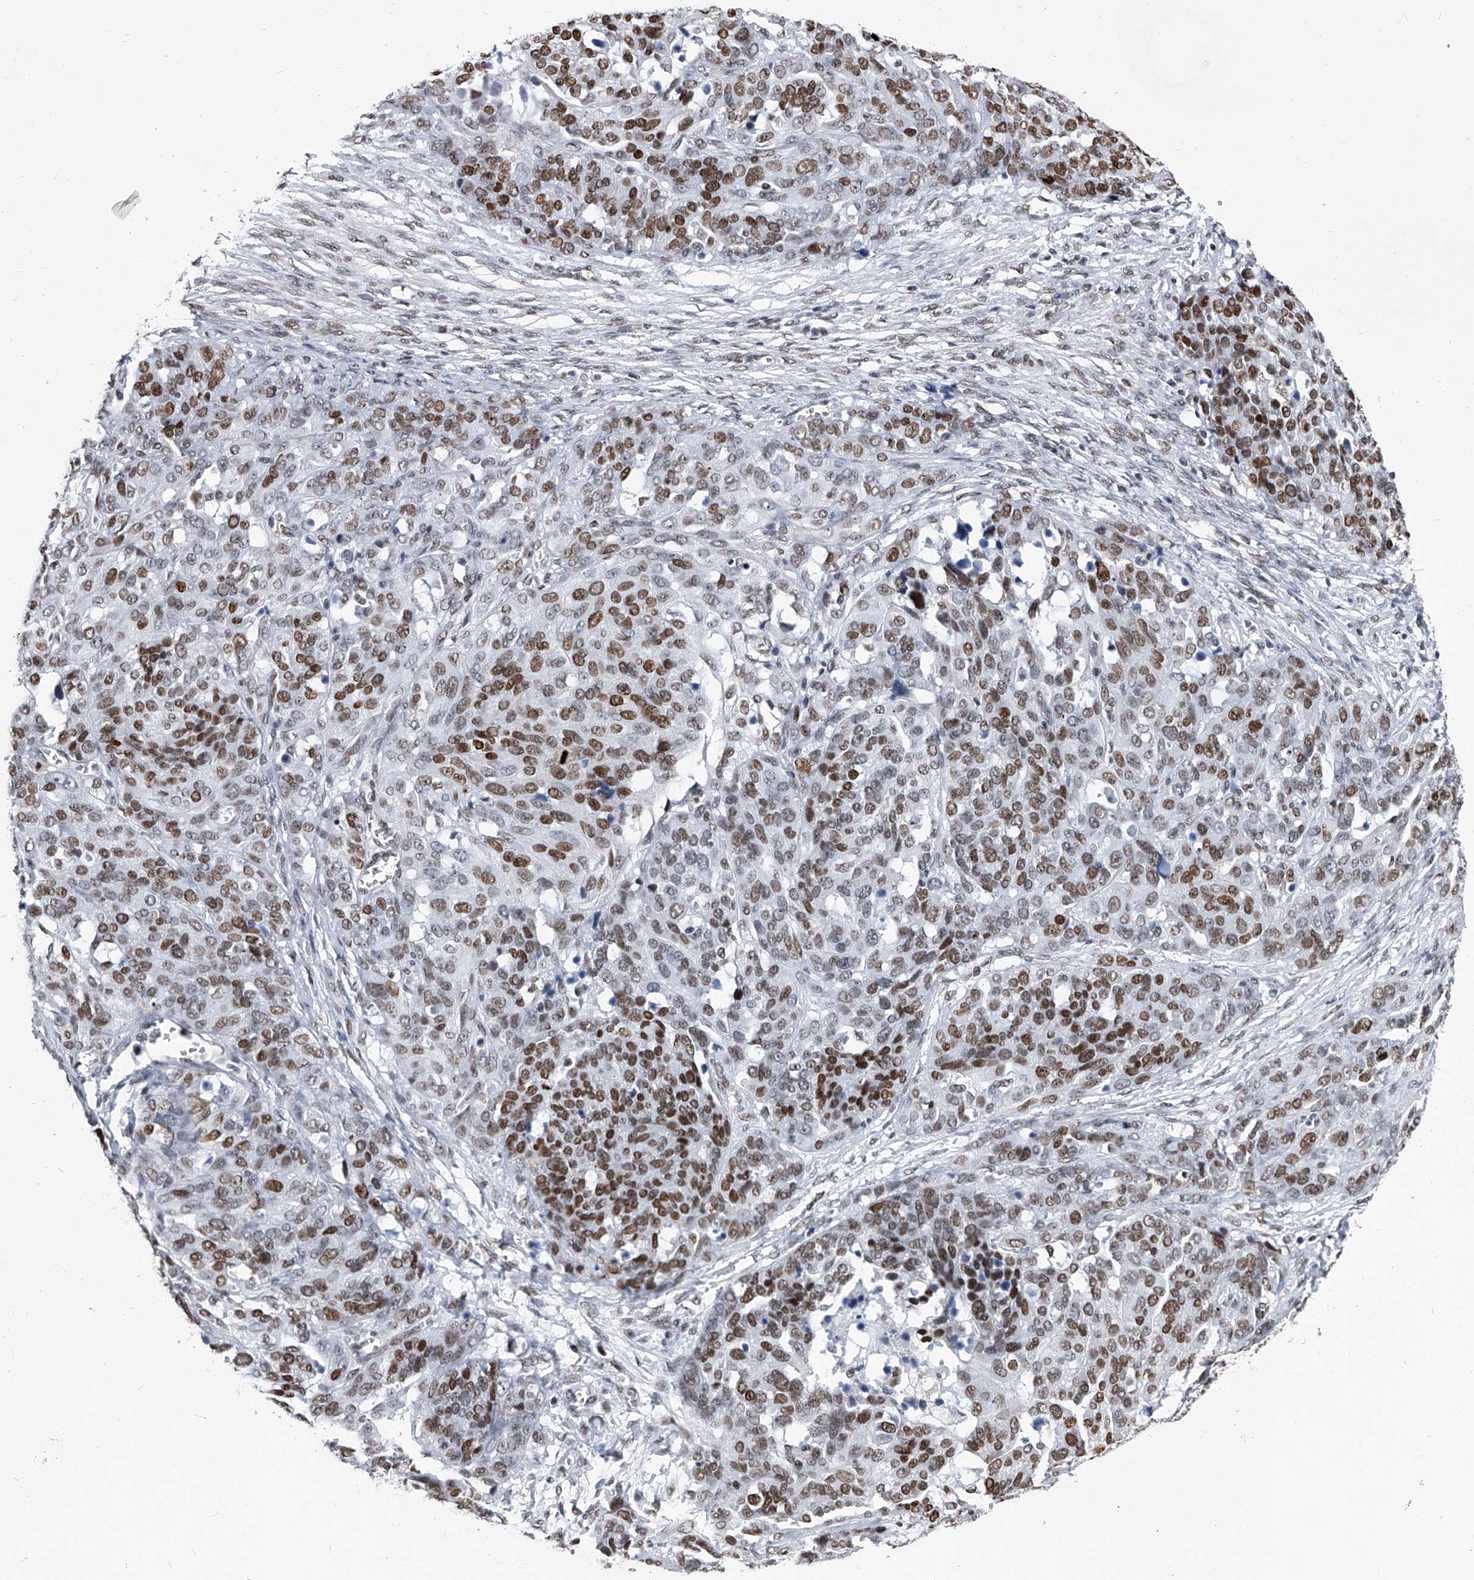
{"staining": {"intensity": "moderate", "quantity": ">75%", "location": "nuclear"}, "tissue": "ovarian cancer", "cell_type": "Tumor cells", "image_type": "cancer", "snomed": [{"axis": "morphology", "description": "Cystadenocarcinoma, serous, NOS"}, {"axis": "topography", "description": "Ovary"}], "caption": "An IHC histopathology image of neoplastic tissue is shown. Protein staining in brown highlights moderate nuclear positivity in serous cystadenocarcinoma (ovarian) within tumor cells.", "gene": "SIM2", "patient": {"sex": "female", "age": 44}}